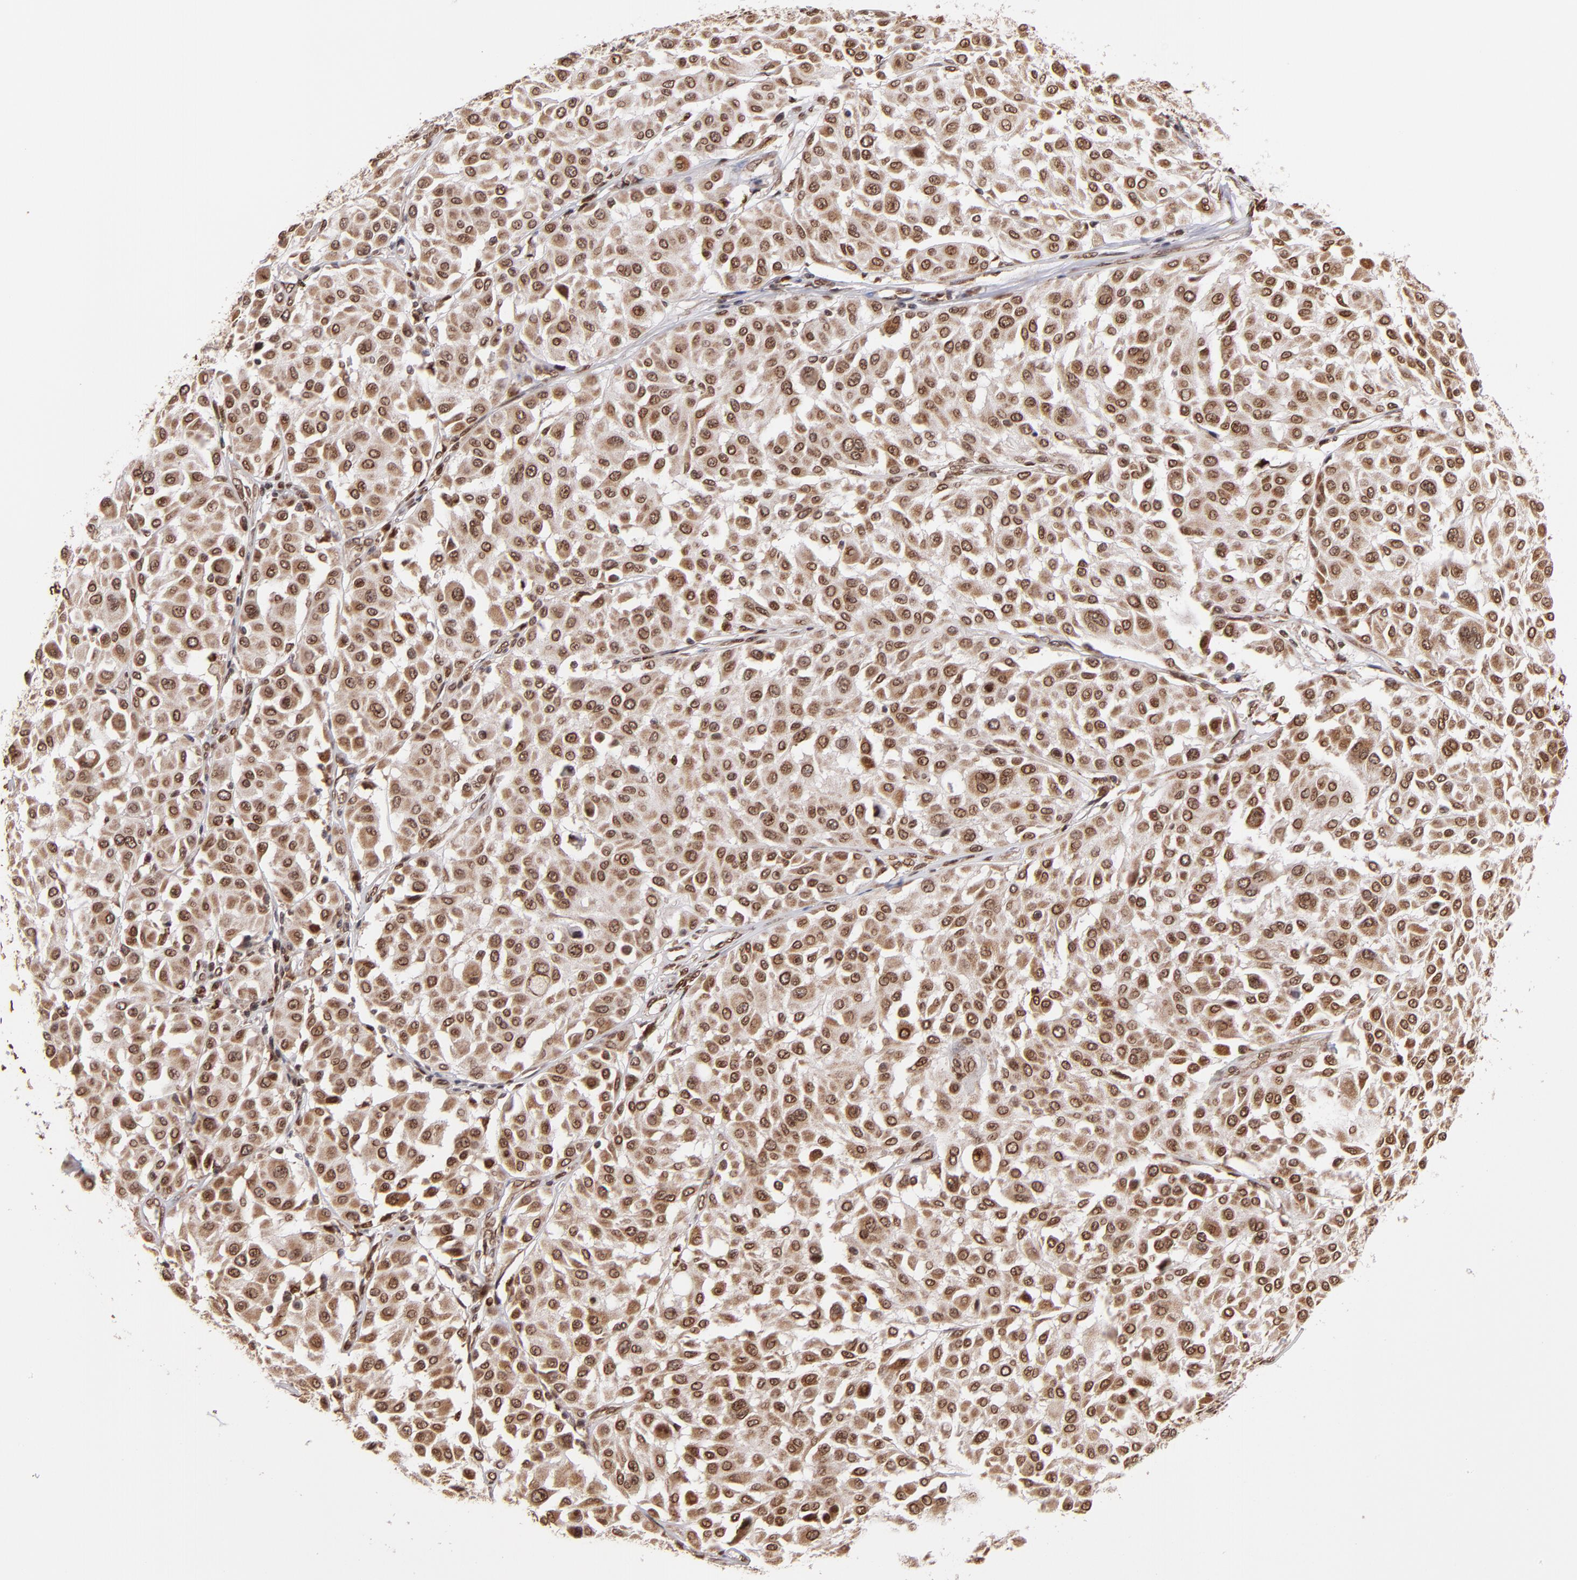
{"staining": {"intensity": "moderate", "quantity": ">75%", "location": "cytoplasmic/membranous,nuclear"}, "tissue": "melanoma", "cell_type": "Tumor cells", "image_type": "cancer", "snomed": [{"axis": "morphology", "description": "Malignant melanoma, Metastatic site"}, {"axis": "topography", "description": "Soft tissue"}], "caption": "Human malignant melanoma (metastatic site) stained with a brown dye displays moderate cytoplasmic/membranous and nuclear positive positivity in about >75% of tumor cells.", "gene": "TOP1MT", "patient": {"sex": "male", "age": 41}}